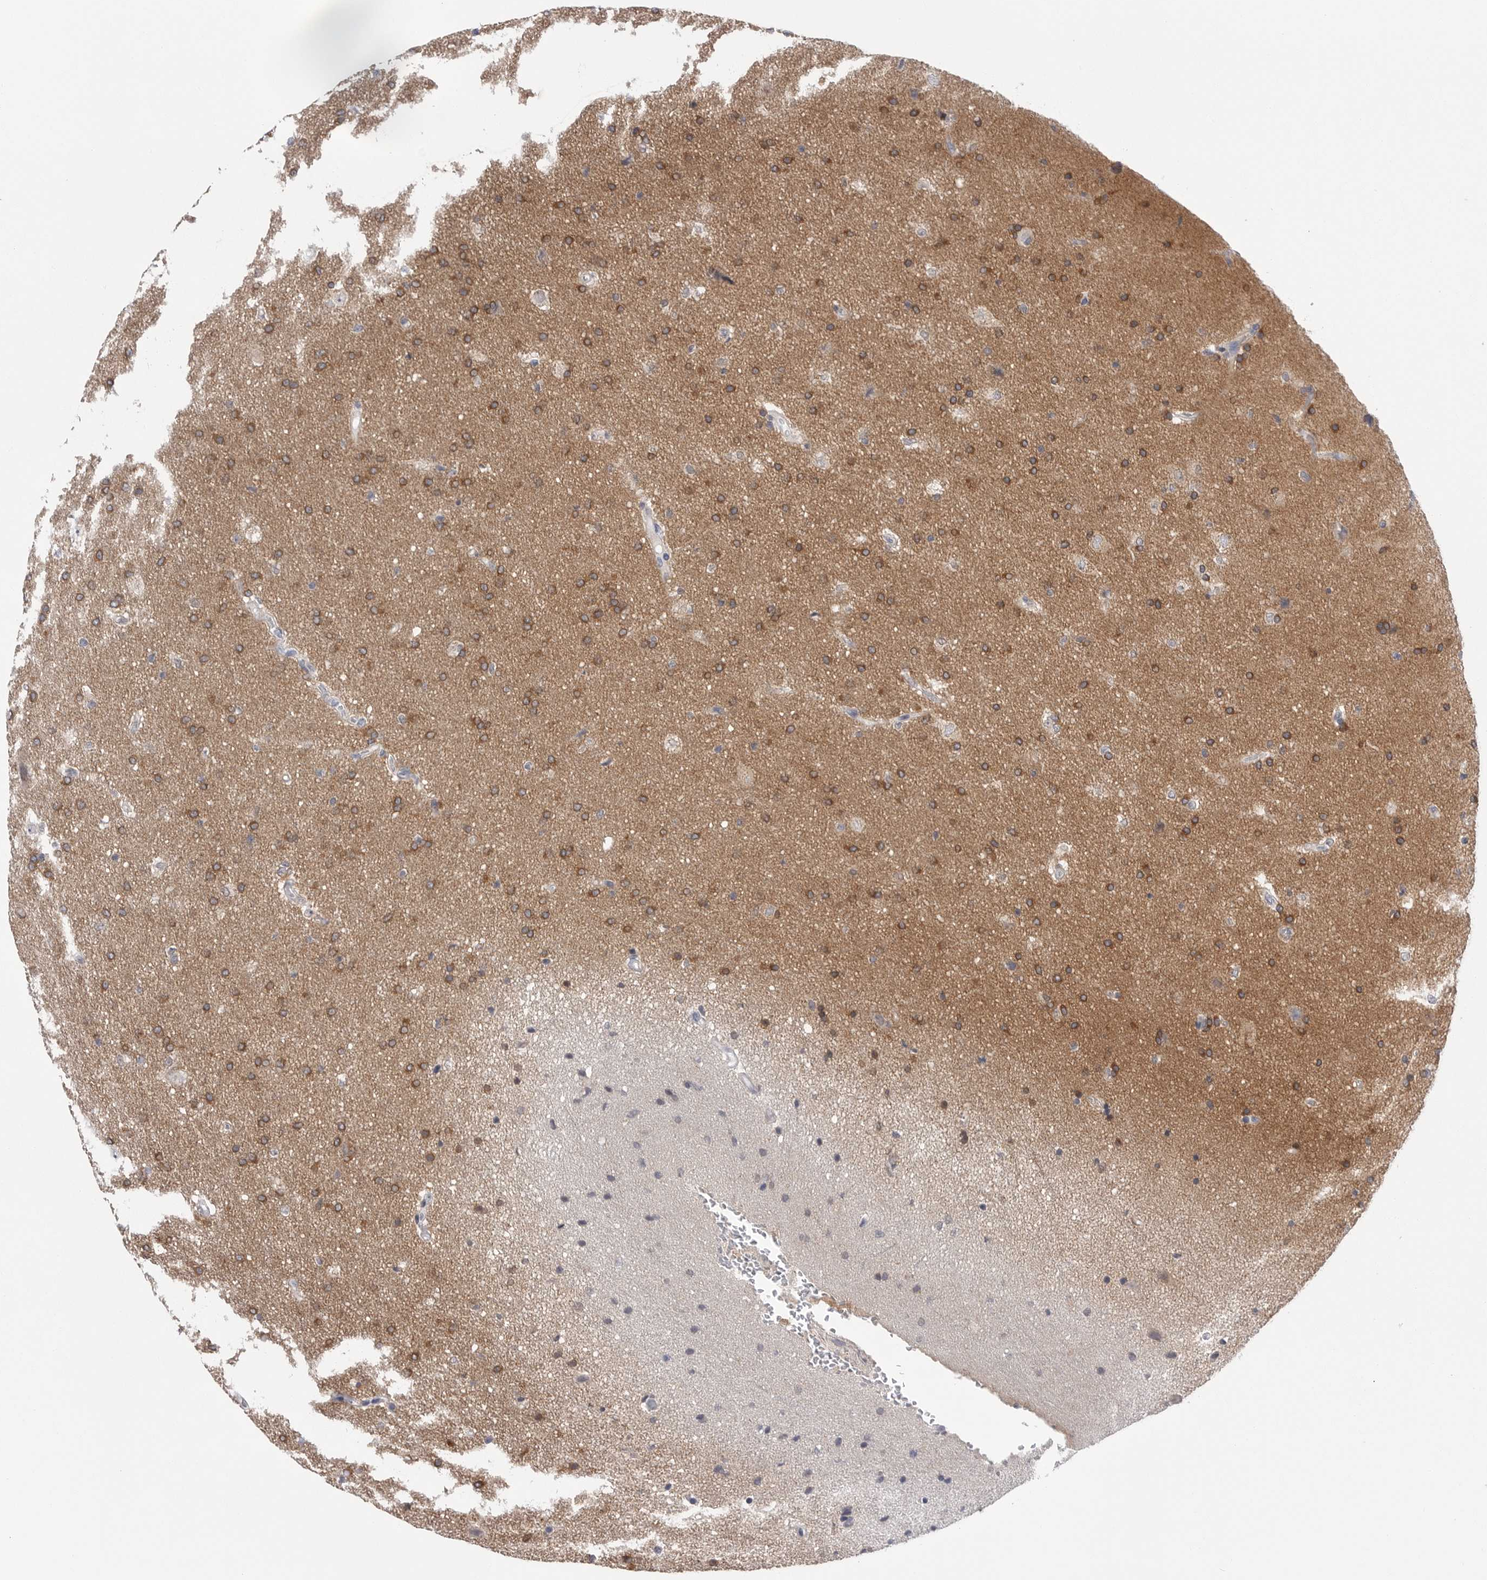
{"staining": {"intensity": "moderate", "quantity": ">75%", "location": "cytoplasmic/membranous"}, "tissue": "glioma", "cell_type": "Tumor cells", "image_type": "cancer", "snomed": [{"axis": "morphology", "description": "Glioma, malignant, Low grade"}, {"axis": "topography", "description": "Brain"}], "caption": "Immunohistochemical staining of glioma shows medium levels of moderate cytoplasmic/membranous protein expression in approximately >75% of tumor cells.", "gene": "DLGAP3", "patient": {"sex": "female", "age": 37}}